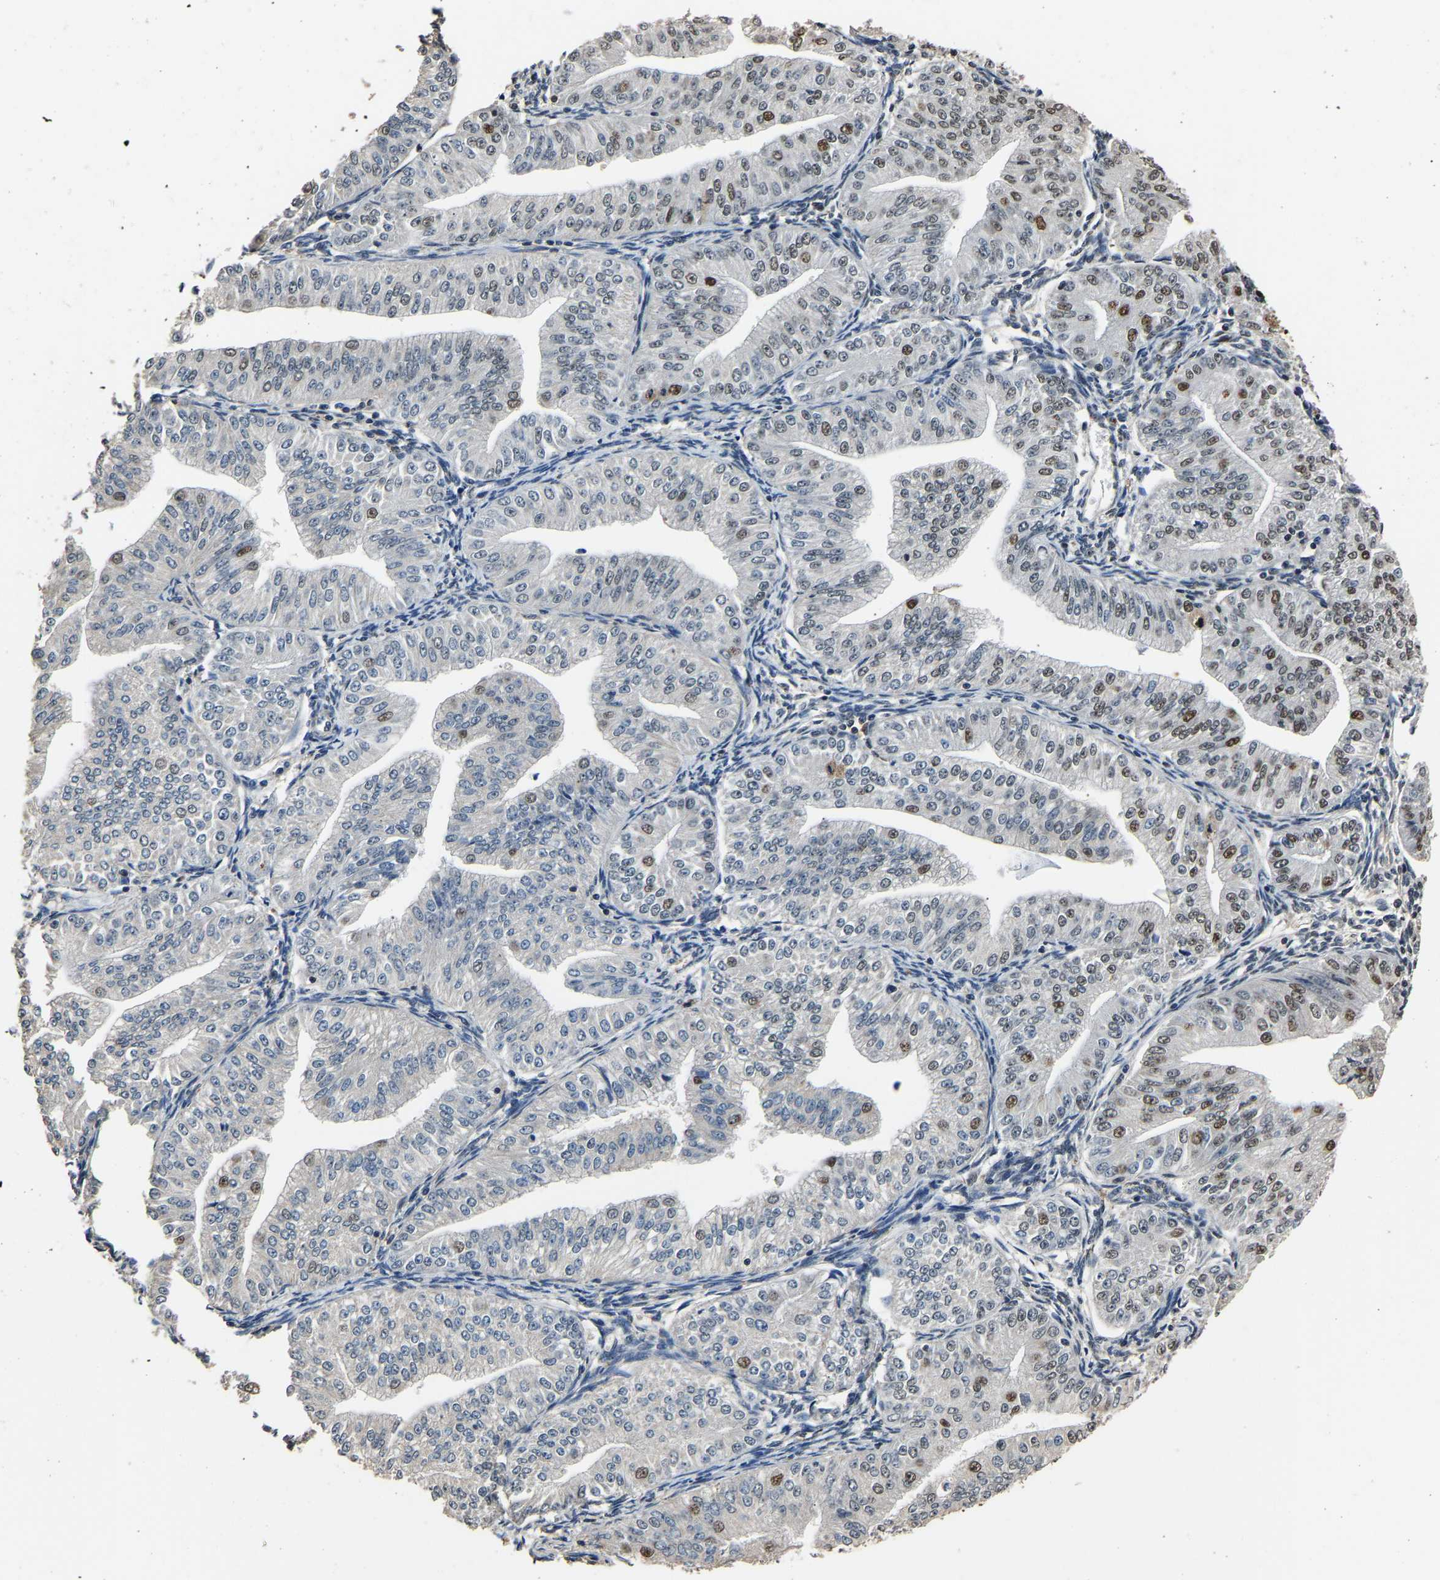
{"staining": {"intensity": "strong", "quantity": "<25%", "location": "nuclear"}, "tissue": "endometrial cancer", "cell_type": "Tumor cells", "image_type": "cancer", "snomed": [{"axis": "morphology", "description": "Normal tissue, NOS"}, {"axis": "morphology", "description": "Adenocarcinoma, NOS"}, {"axis": "topography", "description": "Endometrium"}], "caption": "Adenocarcinoma (endometrial) was stained to show a protein in brown. There is medium levels of strong nuclear expression in approximately <25% of tumor cells.", "gene": "SAFB", "patient": {"sex": "female", "age": 53}}